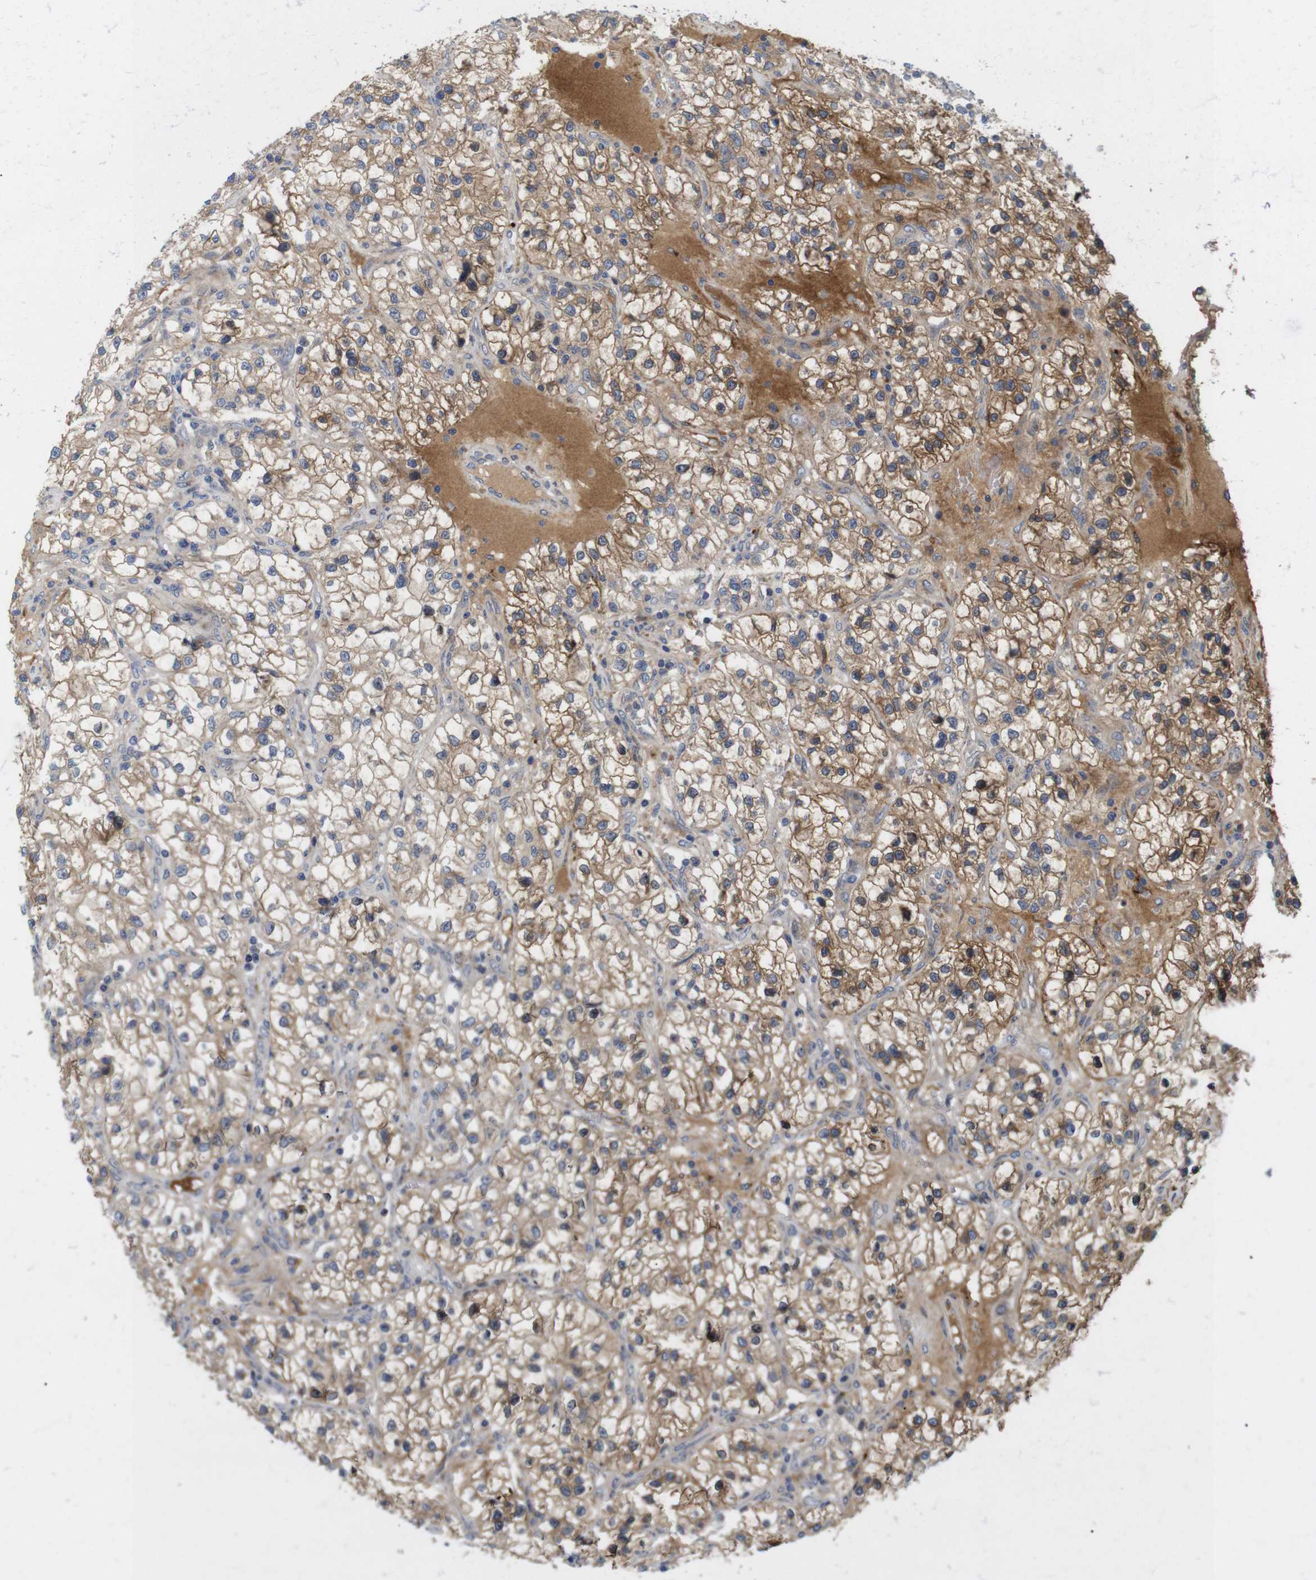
{"staining": {"intensity": "moderate", "quantity": ">75%", "location": "cytoplasmic/membranous"}, "tissue": "renal cancer", "cell_type": "Tumor cells", "image_type": "cancer", "snomed": [{"axis": "morphology", "description": "Adenocarcinoma, NOS"}, {"axis": "topography", "description": "Kidney"}], "caption": "A brown stain labels moderate cytoplasmic/membranous positivity of a protein in renal cancer tumor cells.", "gene": "SPRY3", "patient": {"sex": "female", "age": 57}}